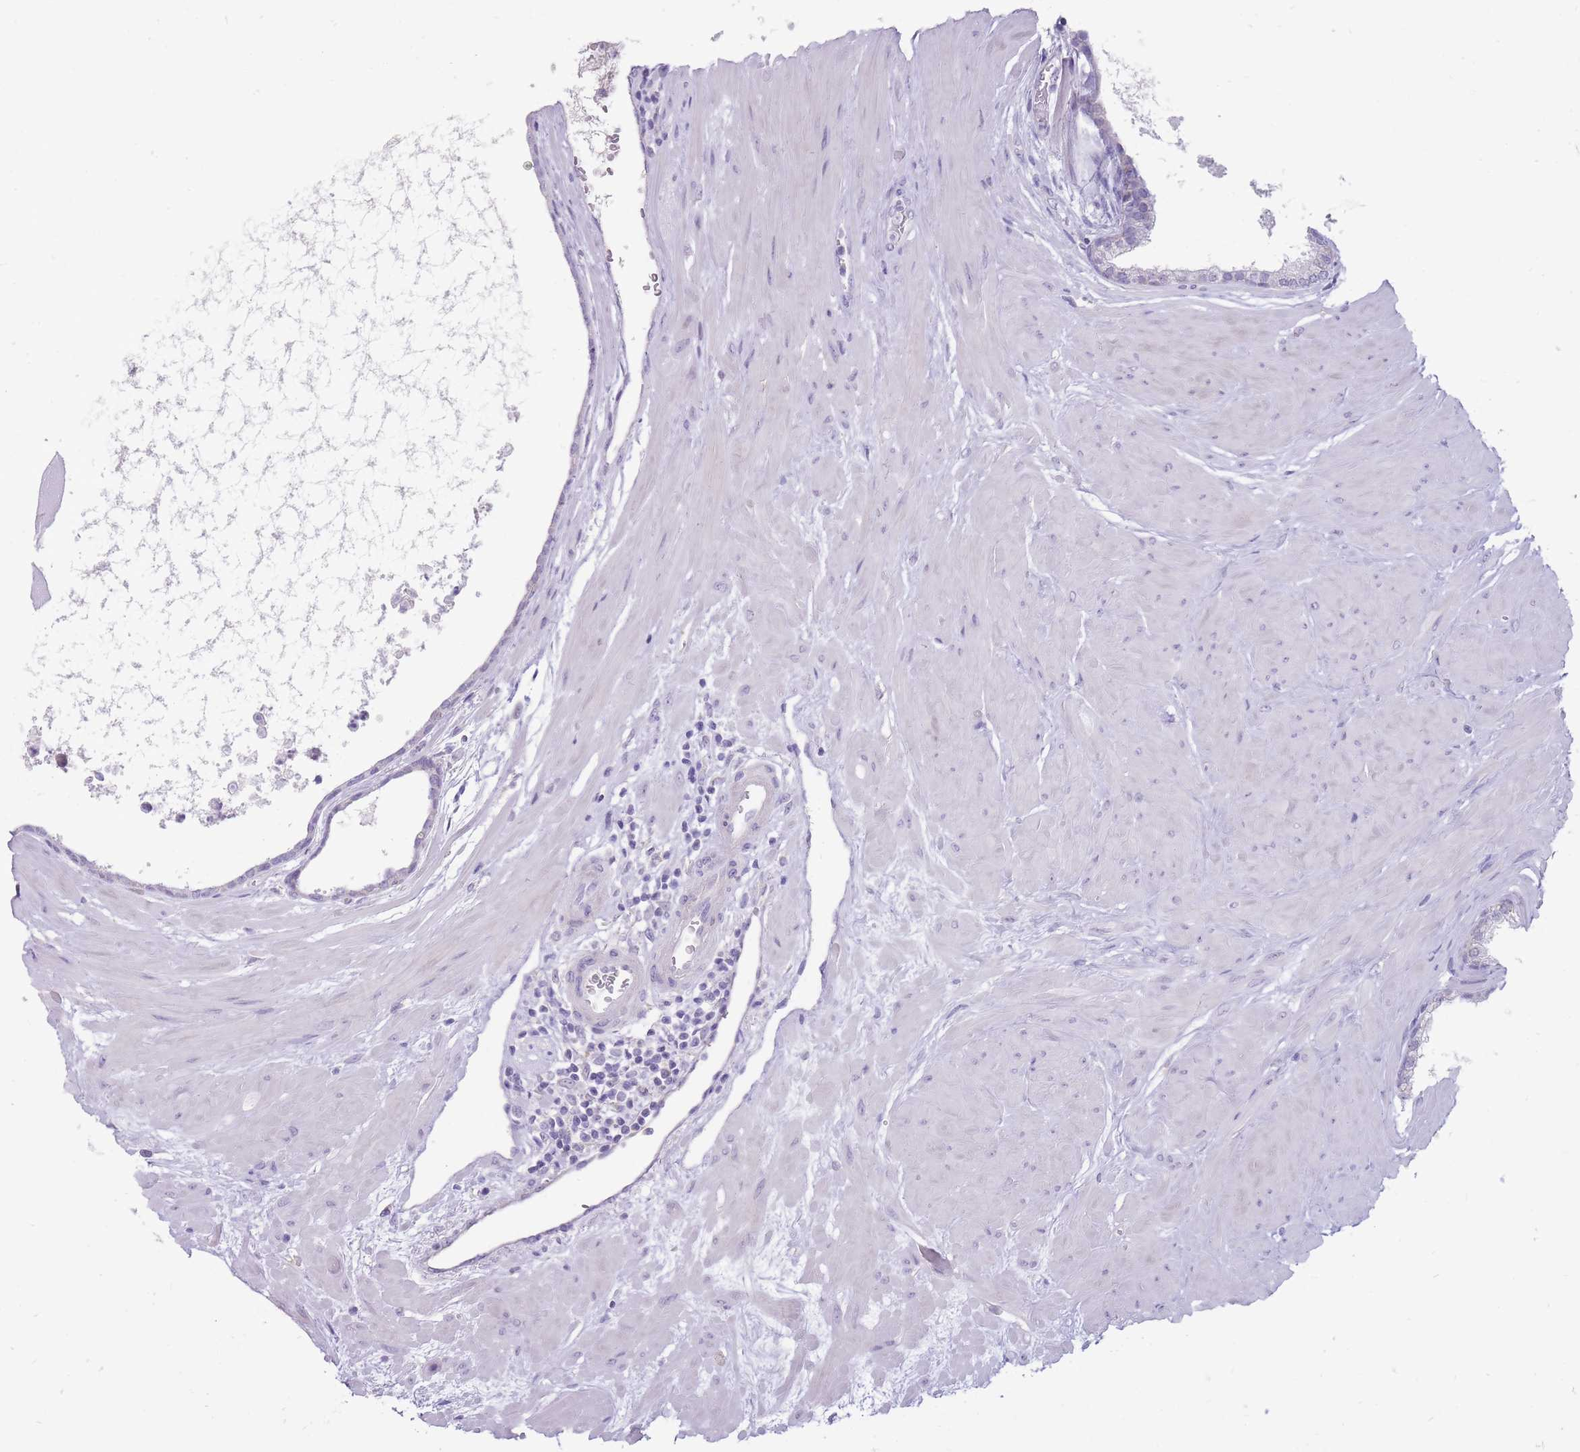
{"staining": {"intensity": "negative", "quantity": "none", "location": "none"}, "tissue": "prostate", "cell_type": "Glandular cells", "image_type": "normal", "snomed": [{"axis": "morphology", "description": "Normal tissue, NOS"}, {"axis": "topography", "description": "Prostate"}], "caption": "DAB immunohistochemical staining of normal human prostate shows no significant staining in glandular cells.", "gene": "ERICH4", "patient": {"sex": "male", "age": 48}}